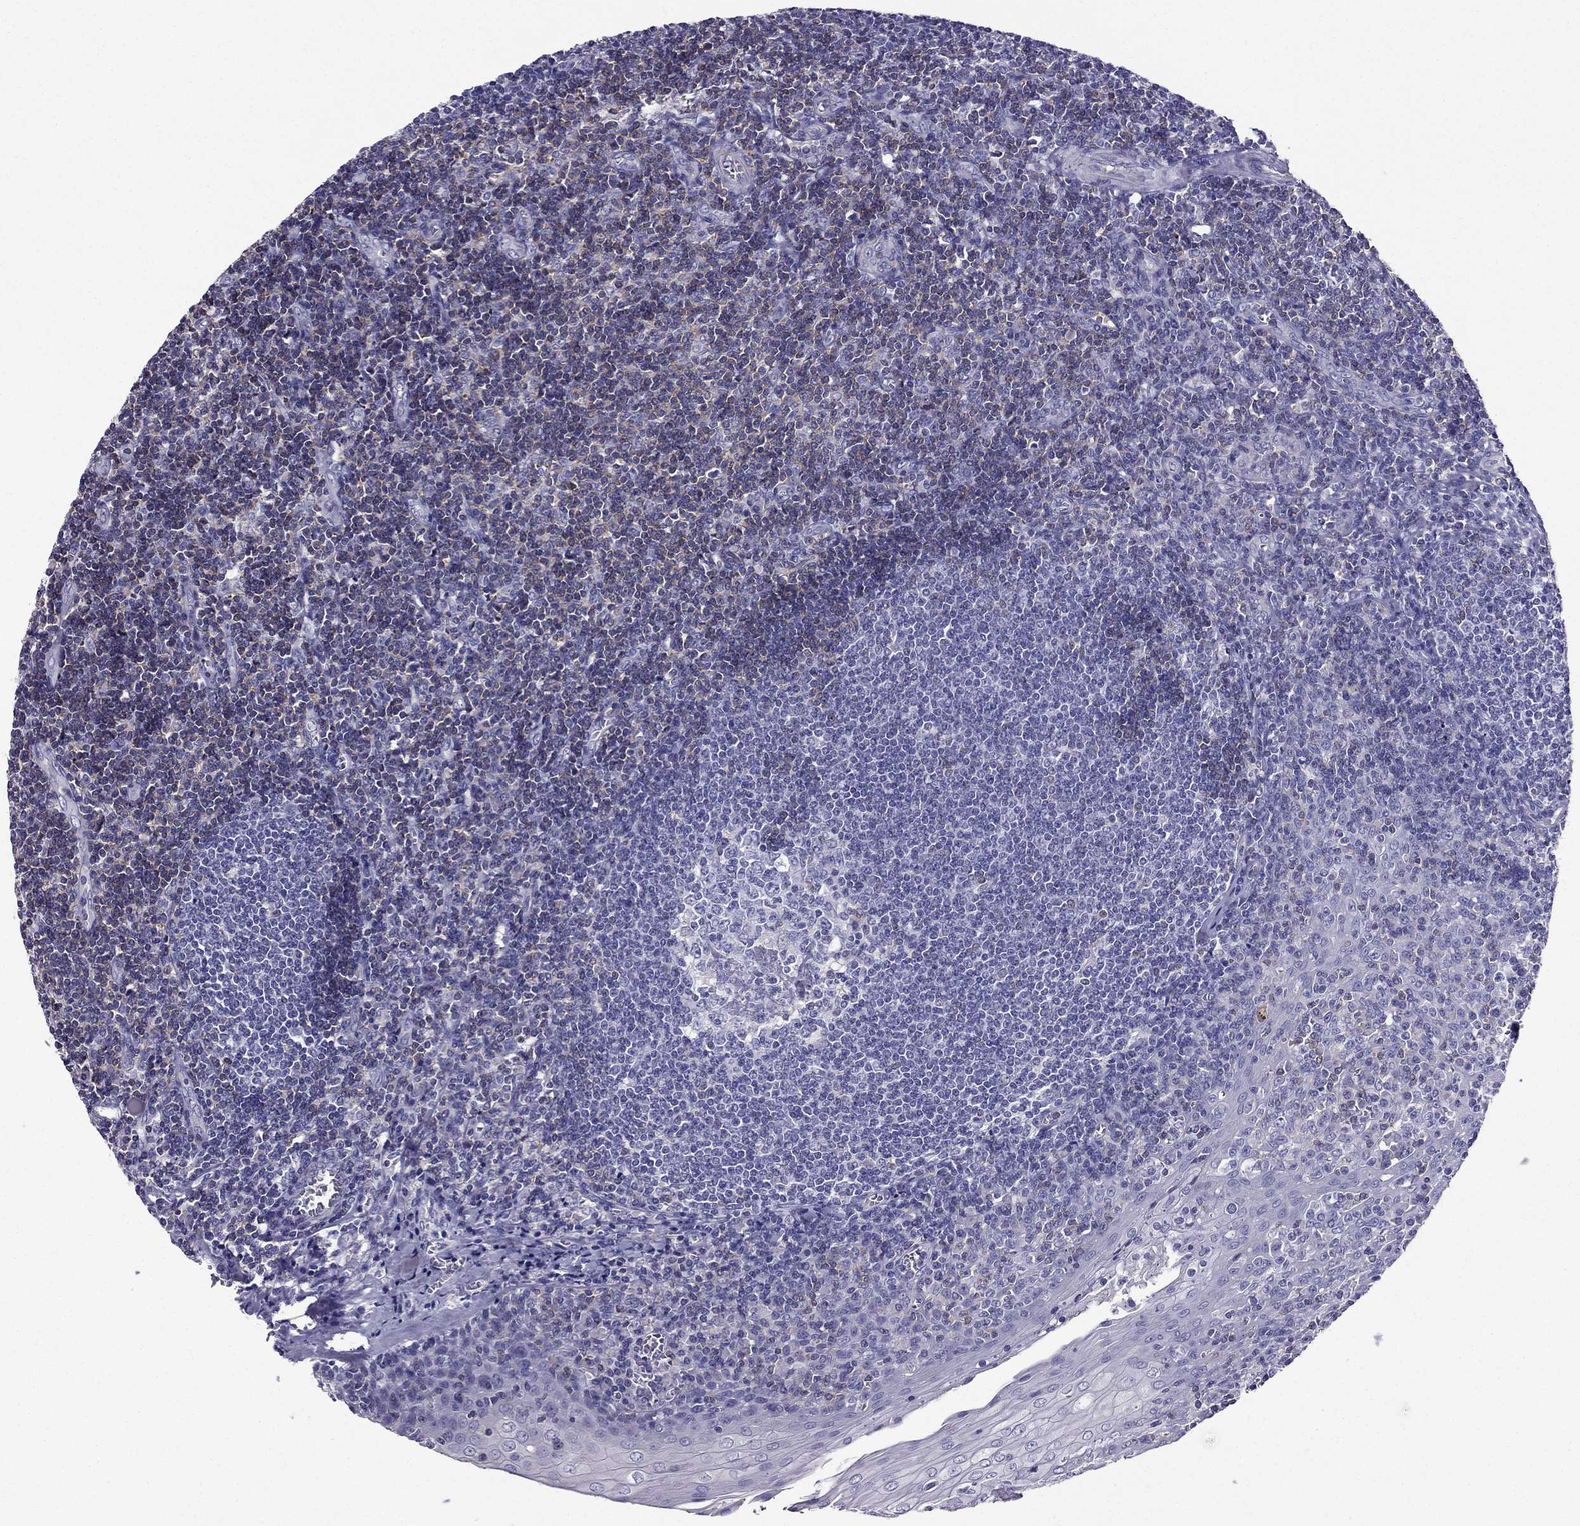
{"staining": {"intensity": "negative", "quantity": "none", "location": "none"}, "tissue": "tonsil", "cell_type": "Germinal center cells", "image_type": "normal", "snomed": [{"axis": "morphology", "description": "Normal tissue, NOS"}, {"axis": "topography", "description": "Tonsil"}], "caption": "A high-resolution image shows immunohistochemistry (IHC) staining of normal tonsil, which reveals no significant staining in germinal center cells. Brightfield microscopy of immunohistochemistry stained with DAB (brown) and hematoxylin (blue), captured at high magnification.", "gene": "AAK1", "patient": {"sex": "male", "age": 33}}